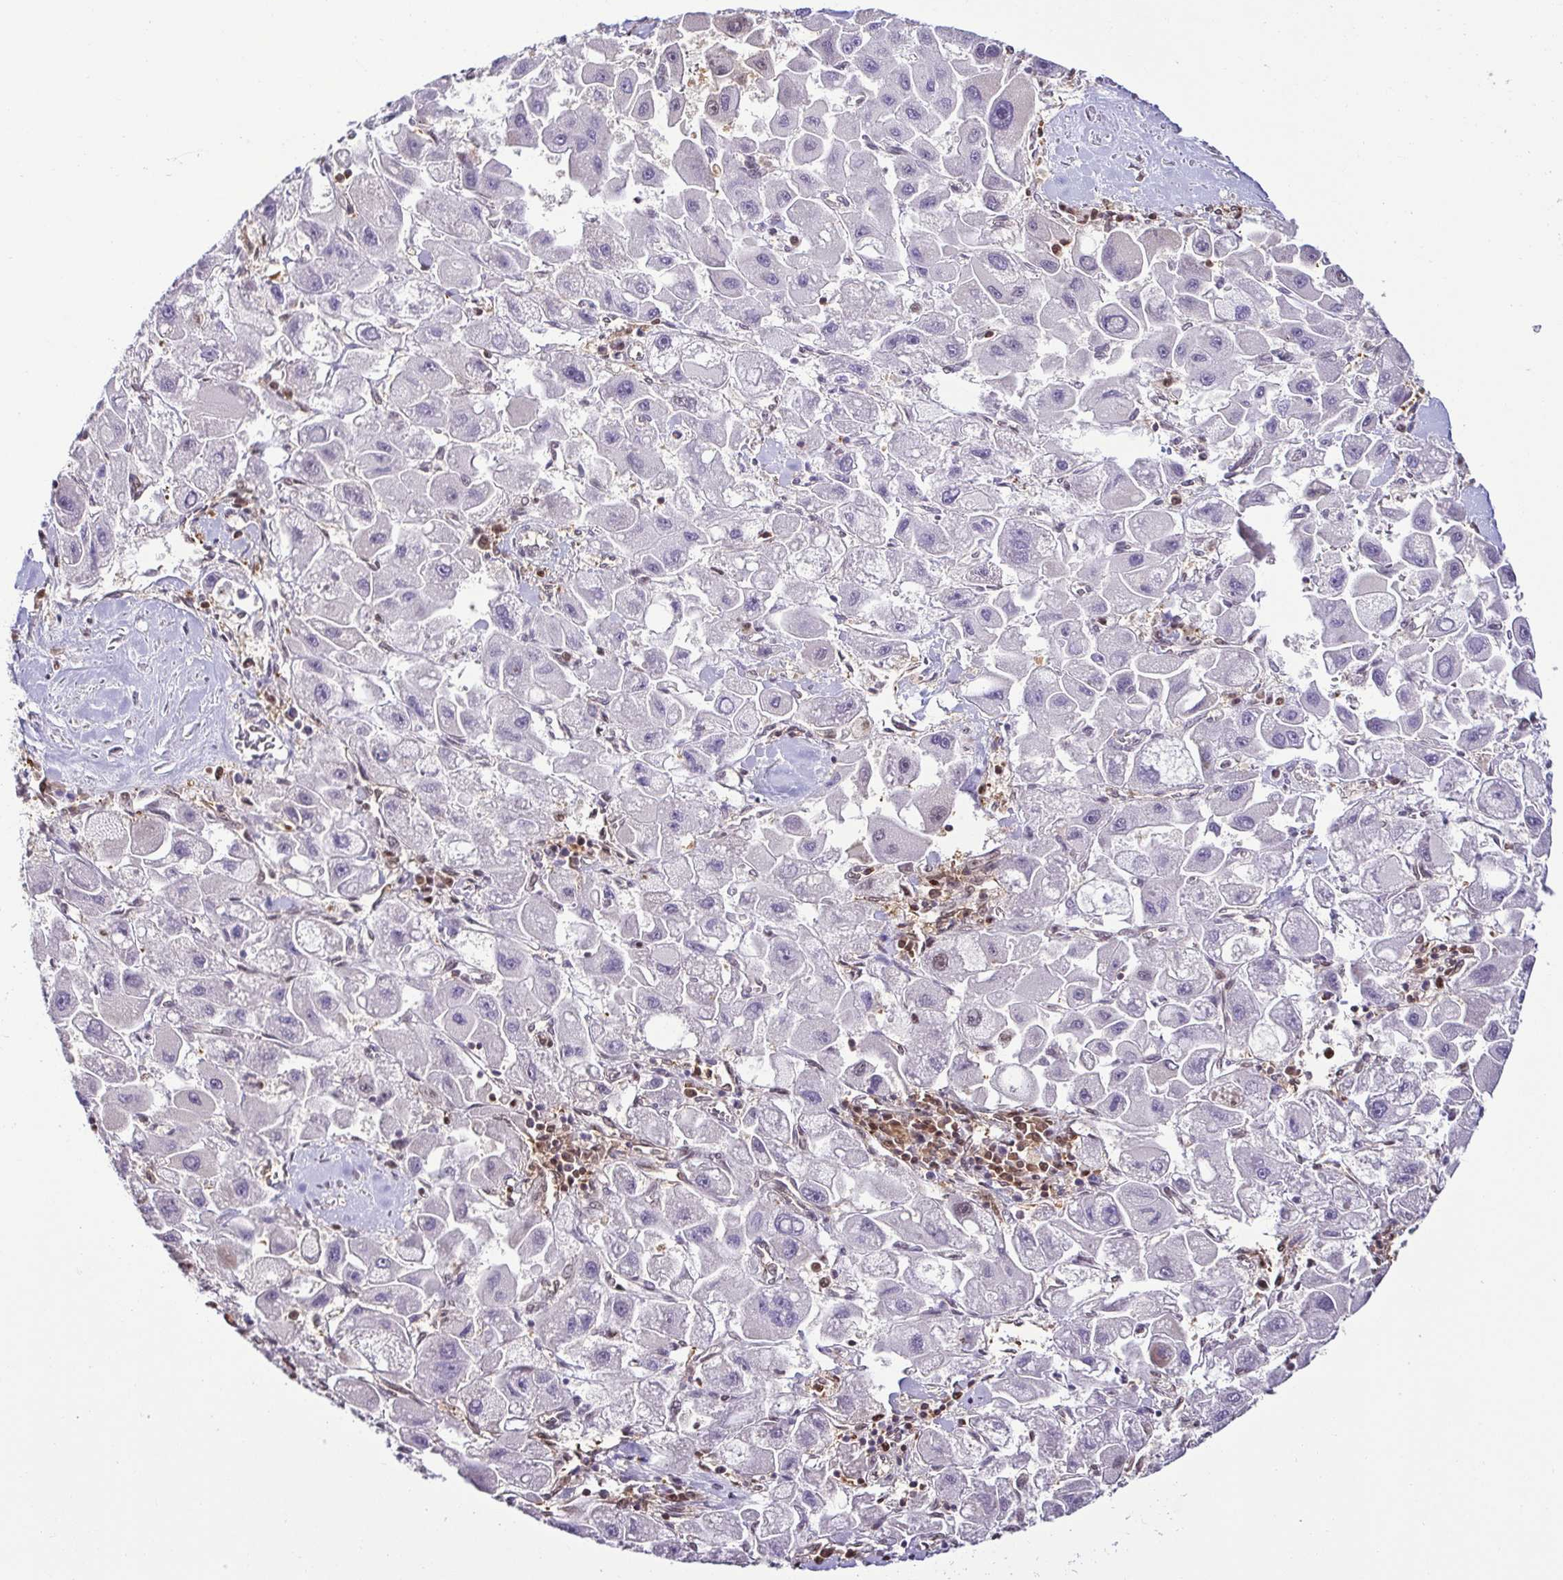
{"staining": {"intensity": "negative", "quantity": "none", "location": "none"}, "tissue": "liver cancer", "cell_type": "Tumor cells", "image_type": "cancer", "snomed": [{"axis": "morphology", "description": "Carcinoma, Hepatocellular, NOS"}, {"axis": "topography", "description": "Liver"}], "caption": "Immunohistochemistry photomicrograph of neoplastic tissue: hepatocellular carcinoma (liver) stained with DAB (3,3'-diaminobenzidine) exhibits no significant protein staining in tumor cells.", "gene": "PSMB9", "patient": {"sex": "male", "age": 24}}